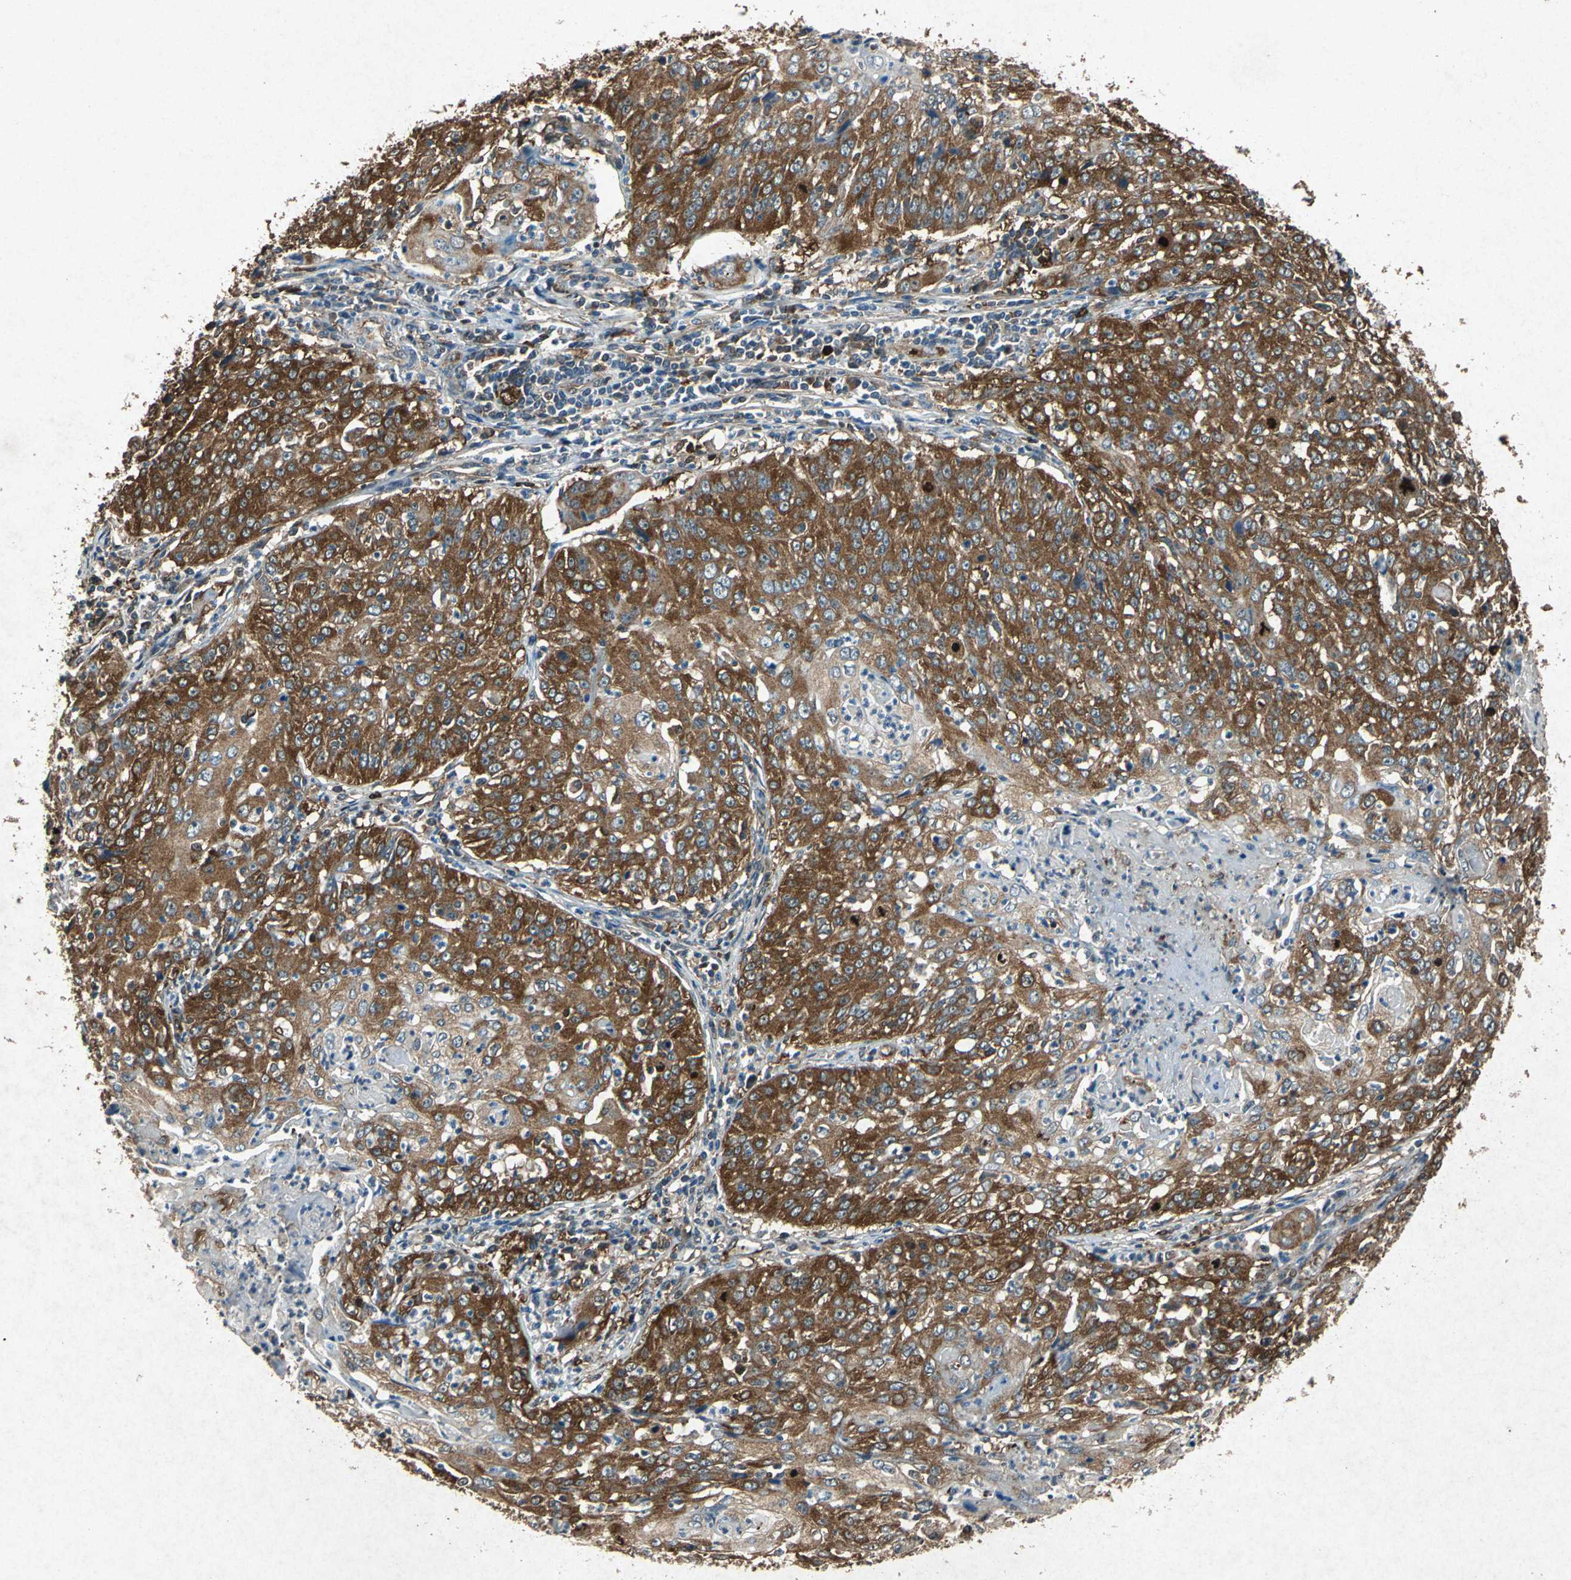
{"staining": {"intensity": "strong", "quantity": ">75%", "location": "cytoplasmic/membranous"}, "tissue": "cervical cancer", "cell_type": "Tumor cells", "image_type": "cancer", "snomed": [{"axis": "morphology", "description": "Squamous cell carcinoma, NOS"}, {"axis": "topography", "description": "Cervix"}], "caption": "Protein expression analysis of human squamous cell carcinoma (cervical) reveals strong cytoplasmic/membranous positivity in approximately >75% of tumor cells.", "gene": "HSP90AB1", "patient": {"sex": "female", "age": 39}}